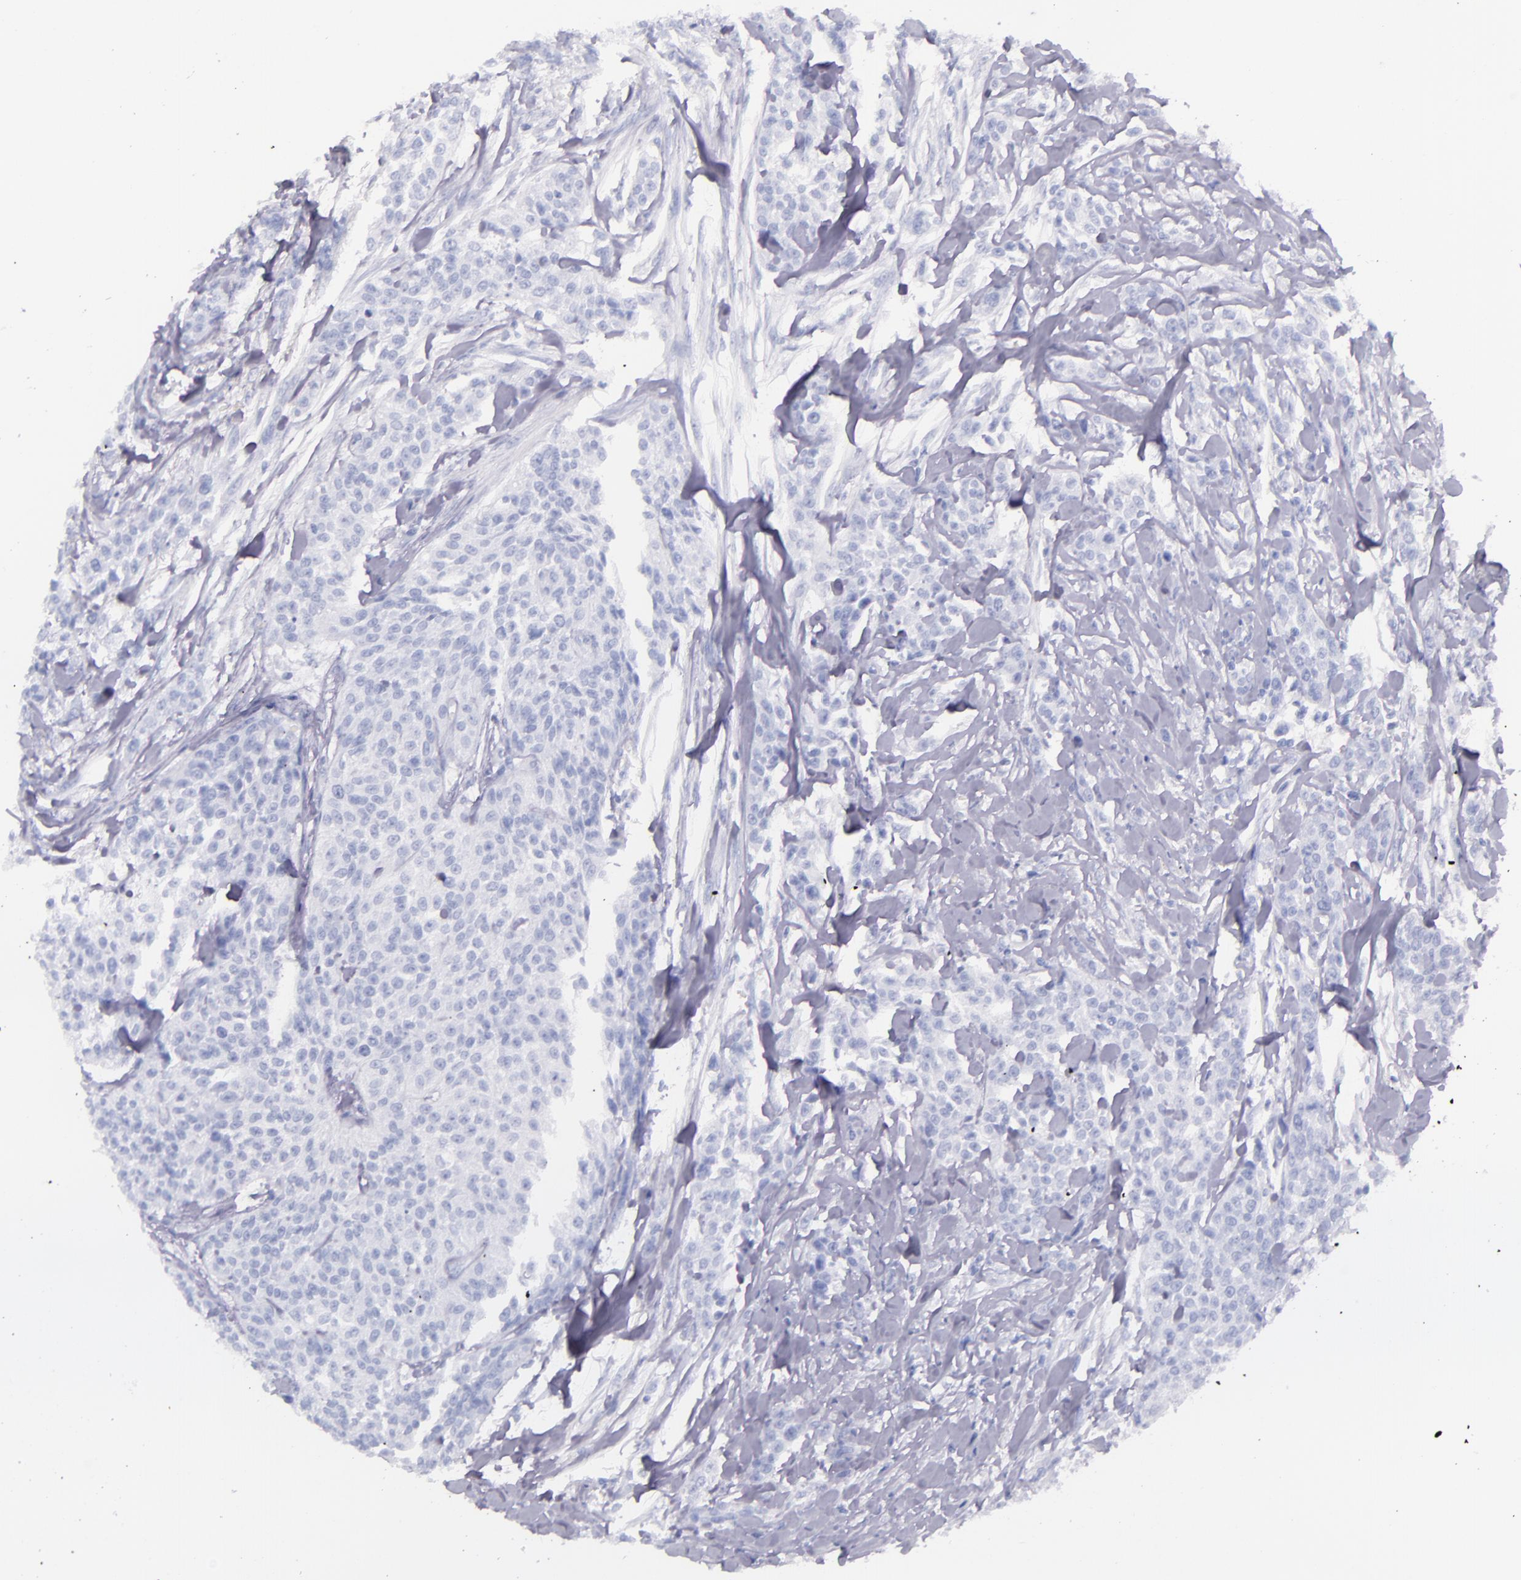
{"staining": {"intensity": "negative", "quantity": "none", "location": "none"}, "tissue": "urothelial cancer", "cell_type": "Tumor cells", "image_type": "cancer", "snomed": [{"axis": "morphology", "description": "Urothelial carcinoma, High grade"}, {"axis": "topography", "description": "Urinary bladder"}], "caption": "Protein analysis of high-grade urothelial carcinoma reveals no significant positivity in tumor cells.", "gene": "SFTPB", "patient": {"sex": "male", "age": 56}}